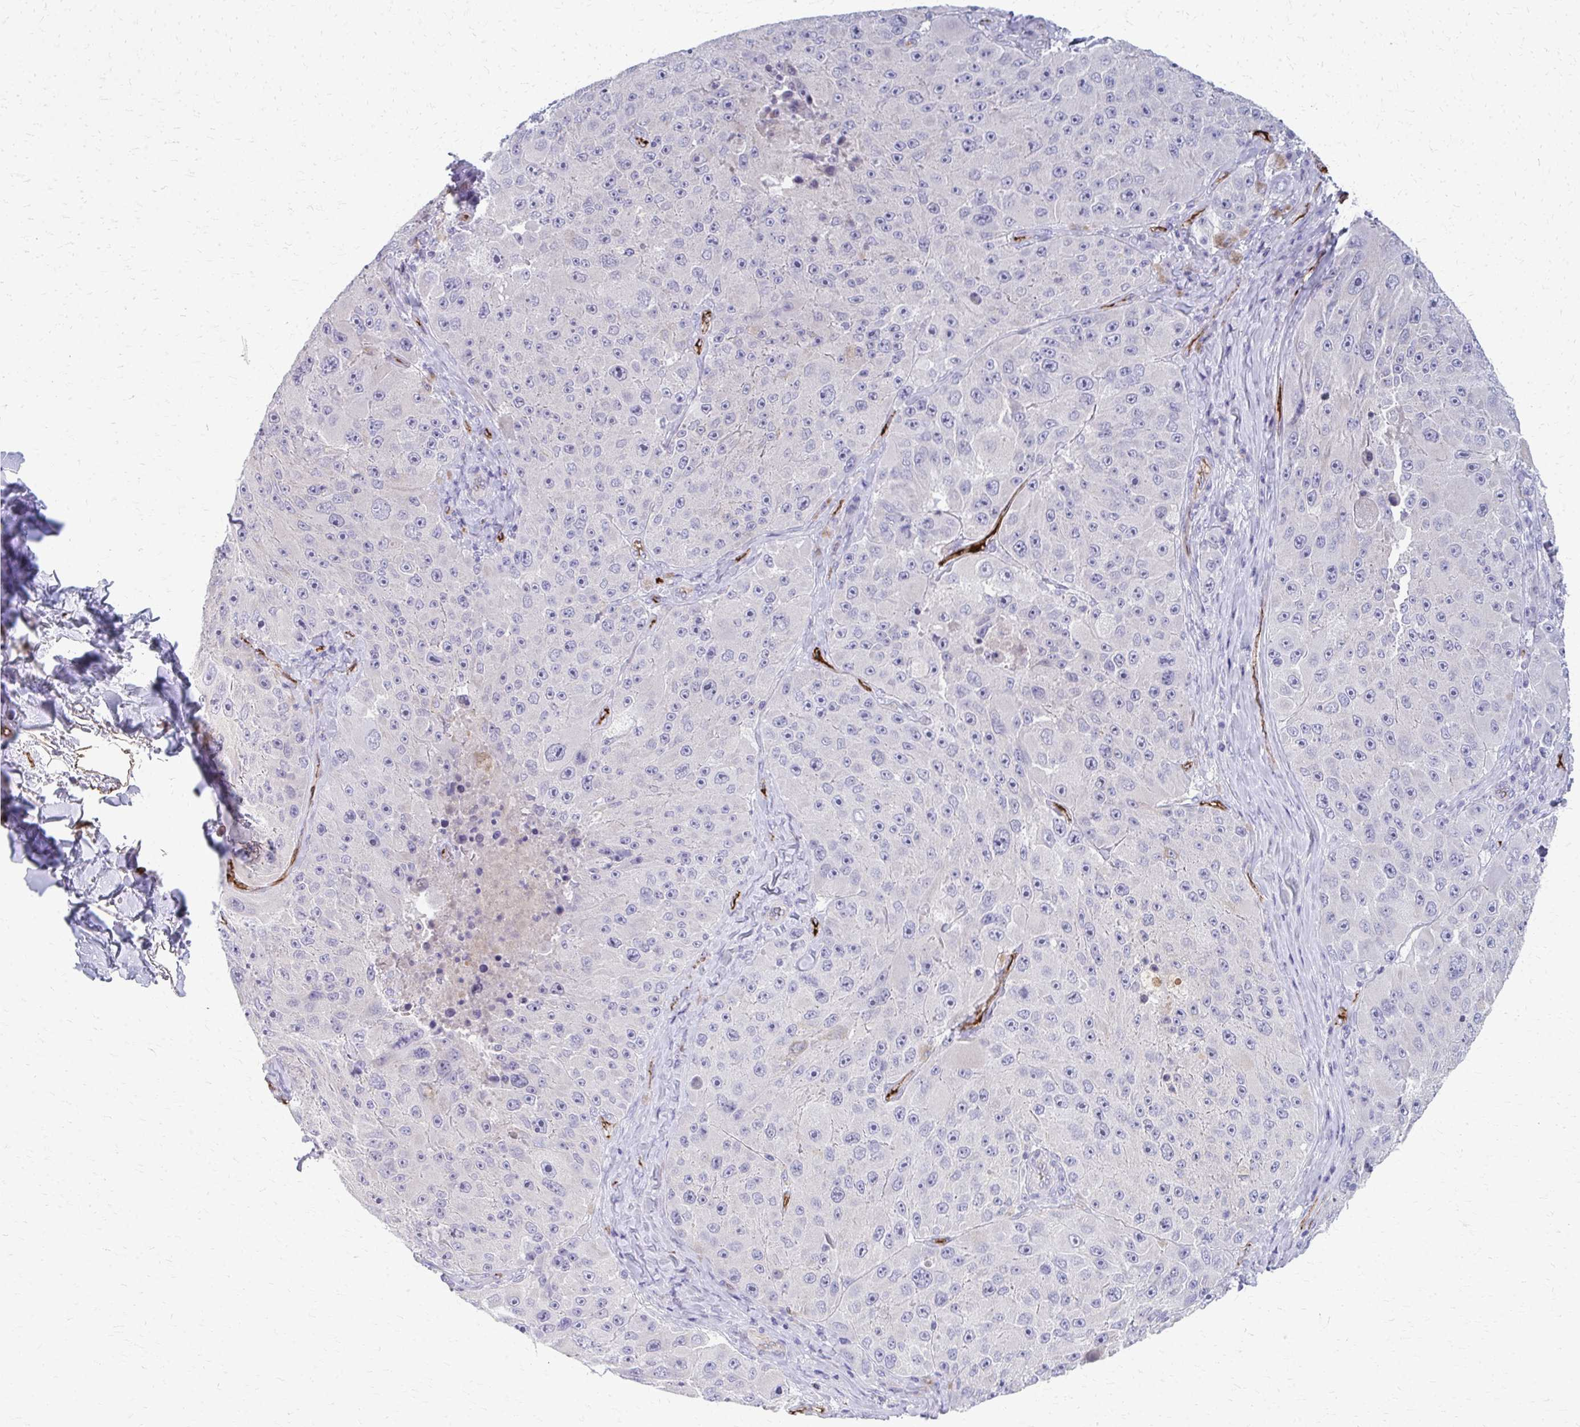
{"staining": {"intensity": "negative", "quantity": "none", "location": "none"}, "tissue": "melanoma", "cell_type": "Tumor cells", "image_type": "cancer", "snomed": [{"axis": "morphology", "description": "Malignant melanoma, Metastatic site"}, {"axis": "topography", "description": "Lymph node"}], "caption": "Malignant melanoma (metastatic site) was stained to show a protein in brown. There is no significant positivity in tumor cells.", "gene": "ADIPOQ", "patient": {"sex": "male", "age": 62}}